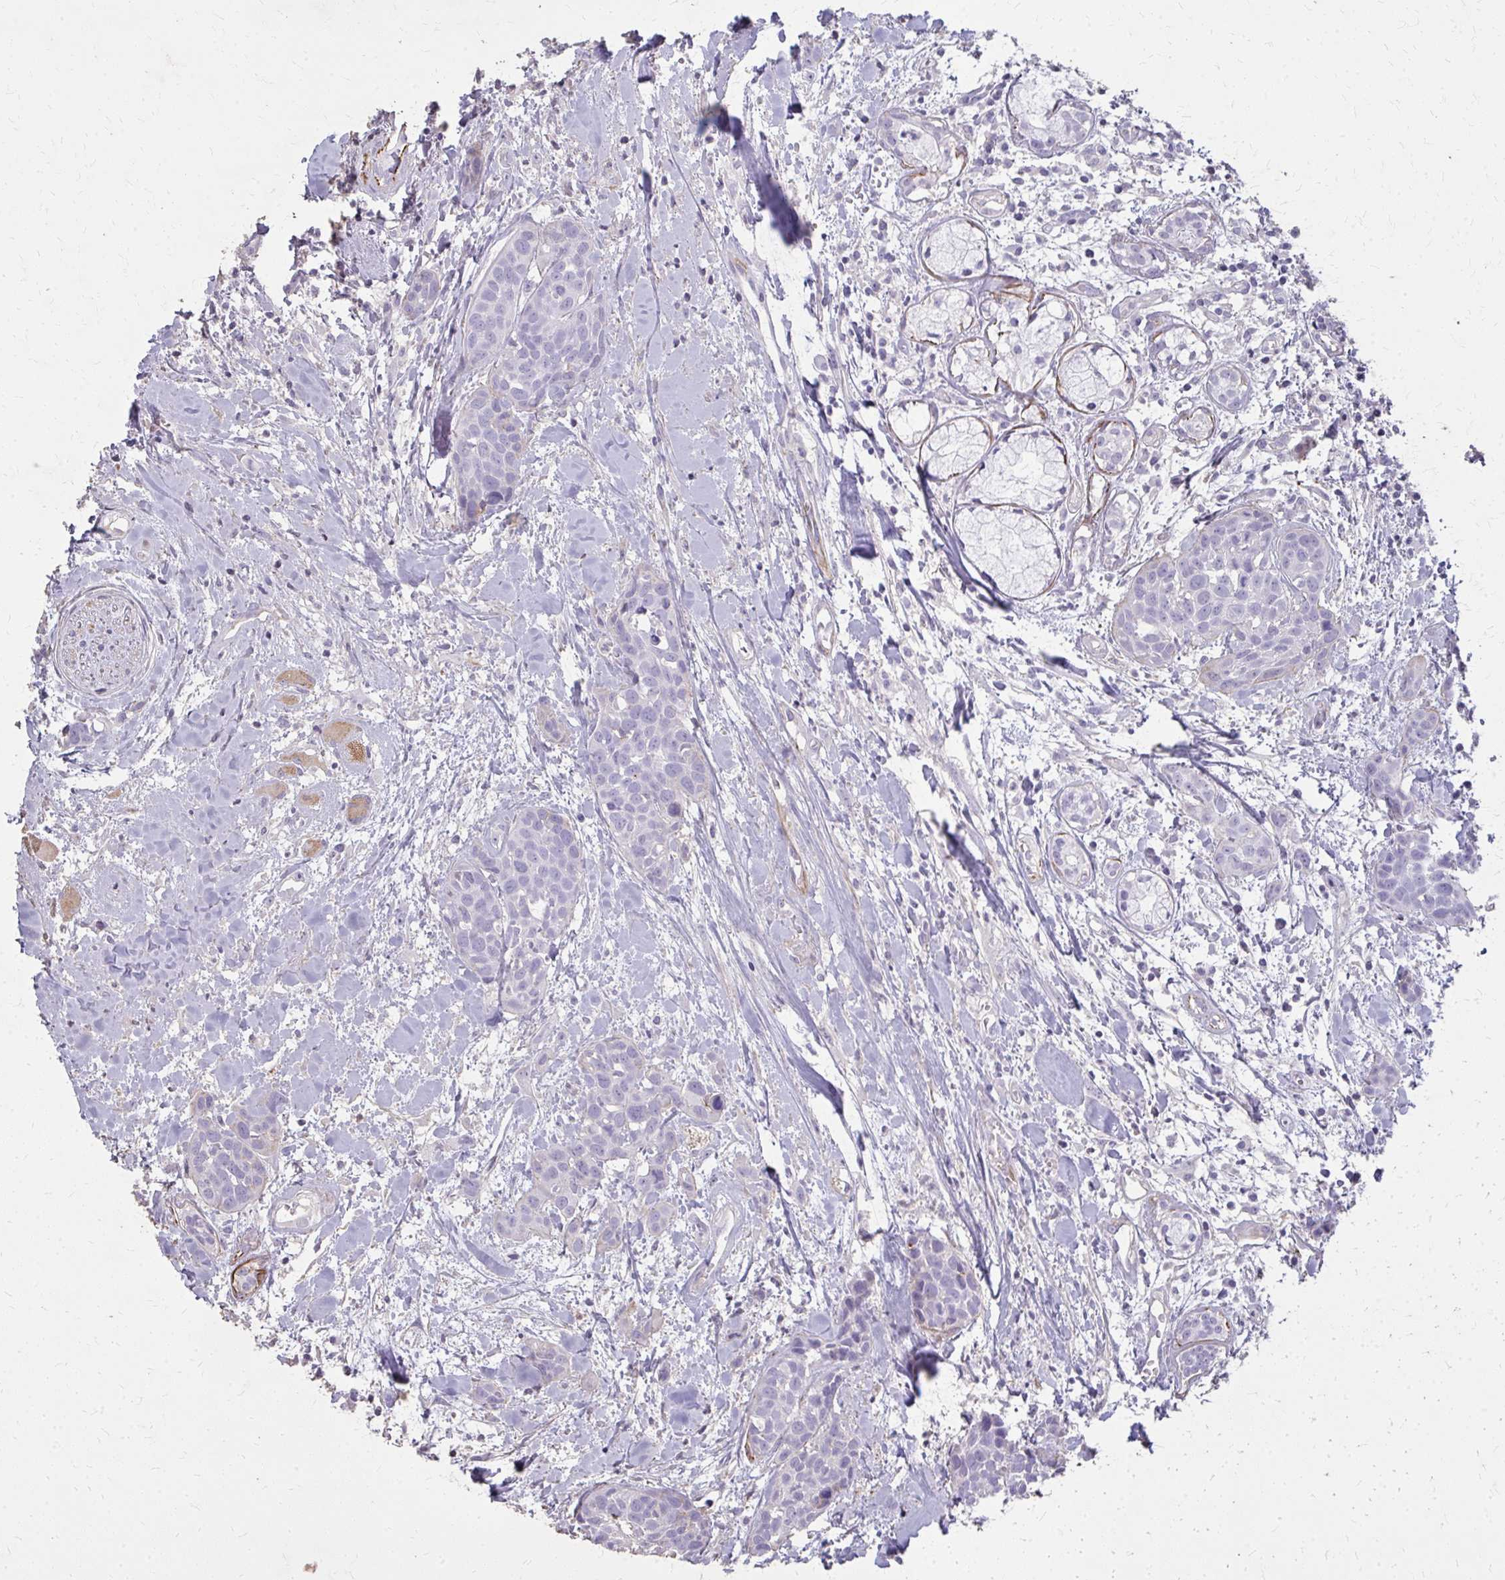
{"staining": {"intensity": "negative", "quantity": "none", "location": "none"}, "tissue": "head and neck cancer", "cell_type": "Tumor cells", "image_type": "cancer", "snomed": [{"axis": "morphology", "description": "Squamous cell carcinoma, NOS"}, {"axis": "topography", "description": "Head-Neck"}], "caption": "This photomicrograph is of head and neck cancer stained with immunohistochemistry (IHC) to label a protein in brown with the nuclei are counter-stained blue. There is no staining in tumor cells.", "gene": "TENM4", "patient": {"sex": "female", "age": 50}}